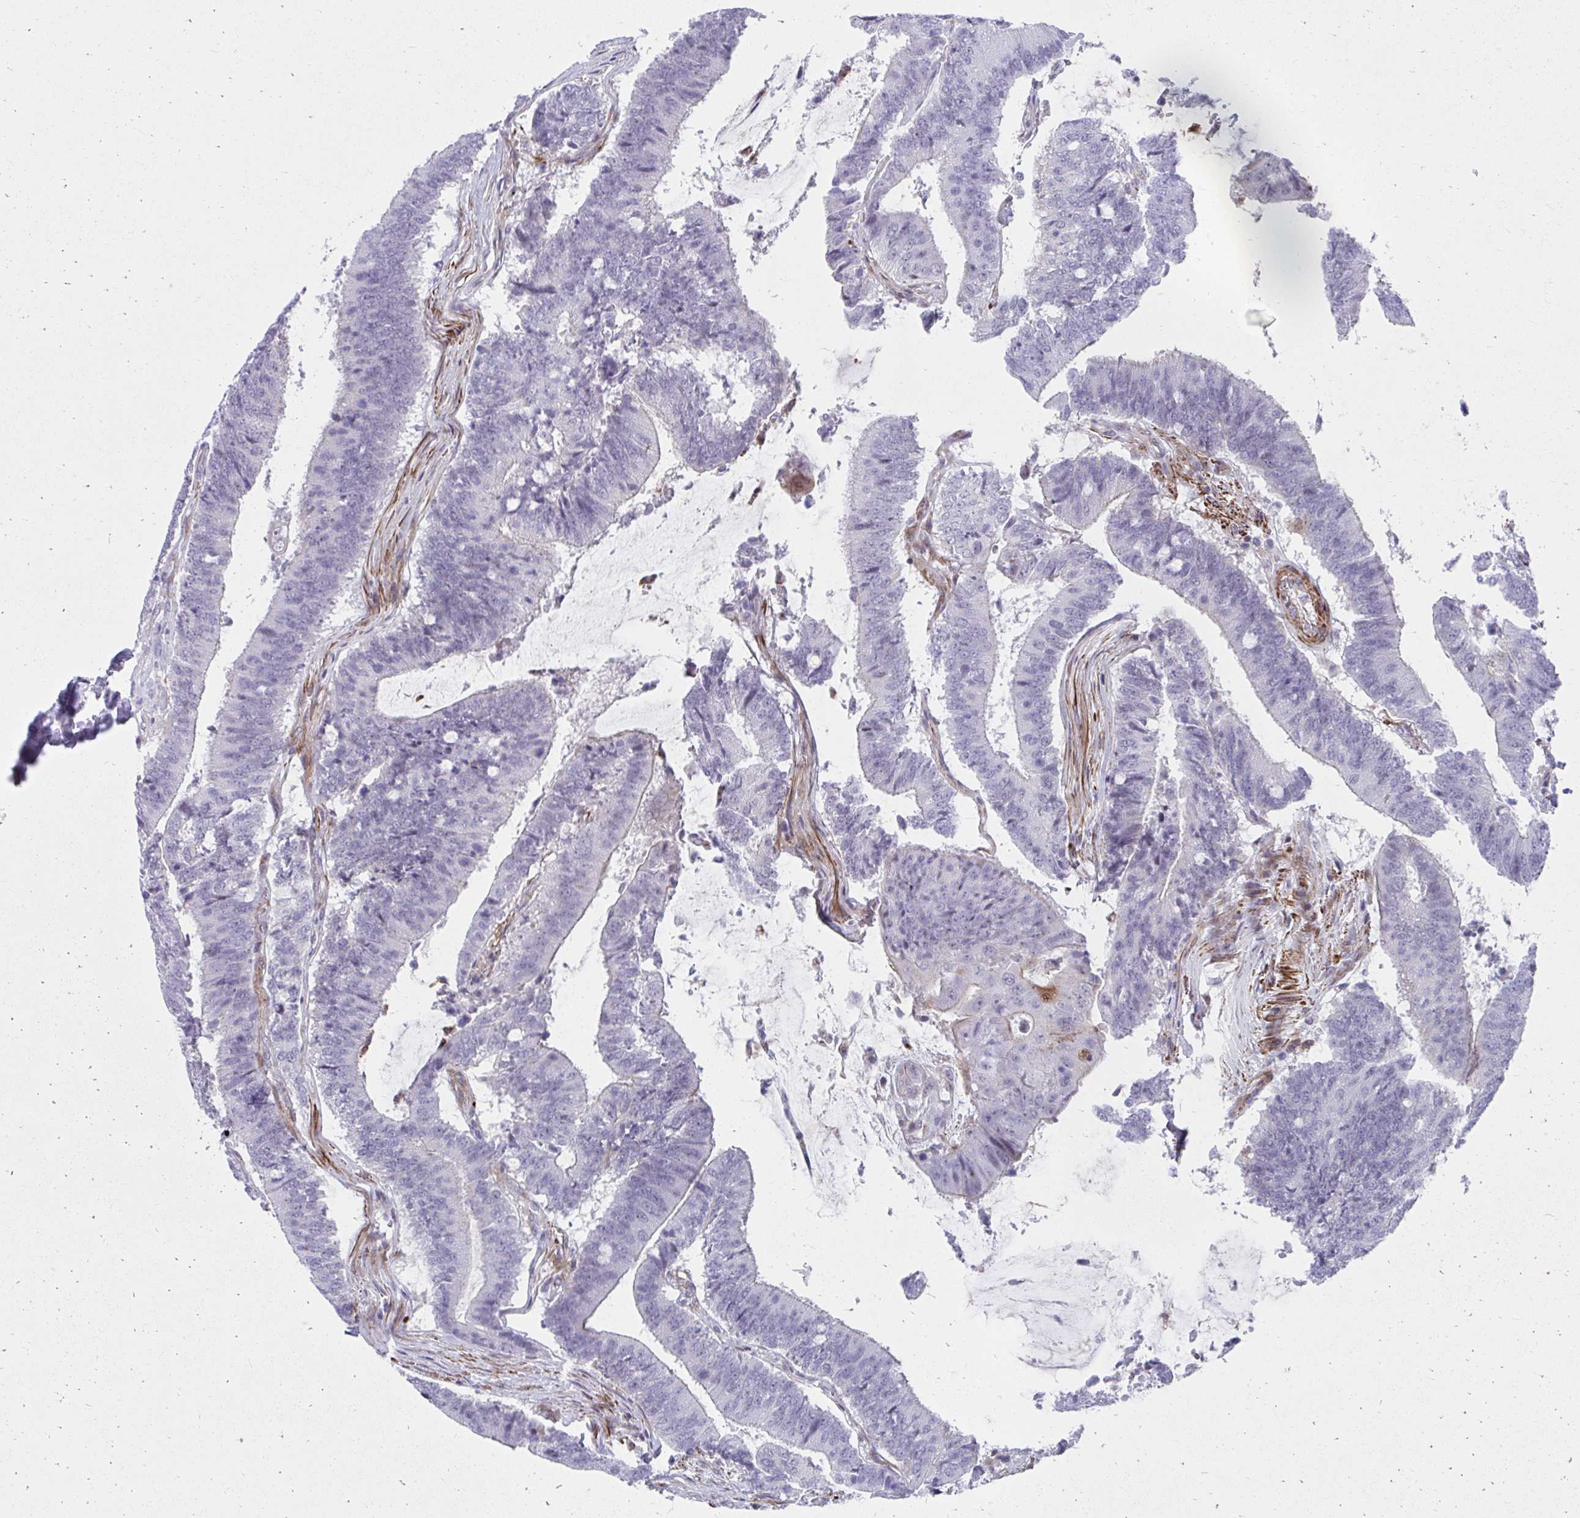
{"staining": {"intensity": "negative", "quantity": "none", "location": "none"}, "tissue": "colorectal cancer", "cell_type": "Tumor cells", "image_type": "cancer", "snomed": [{"axis": "morphology", "description": "Adenocarcinoma, NOS"}, {"axis": "topography", "description": "Colon"}], "caption": "The immunohistochemistry micrograph has no significant staining in tumor cells of colorectal cancer (adenocarcinoma) tissue. (DAB immunohistochemistry (IHC) with hematoxylin counter stain).", "gene": "CSTB", "patient": {"sex": "female", "age": 43}}